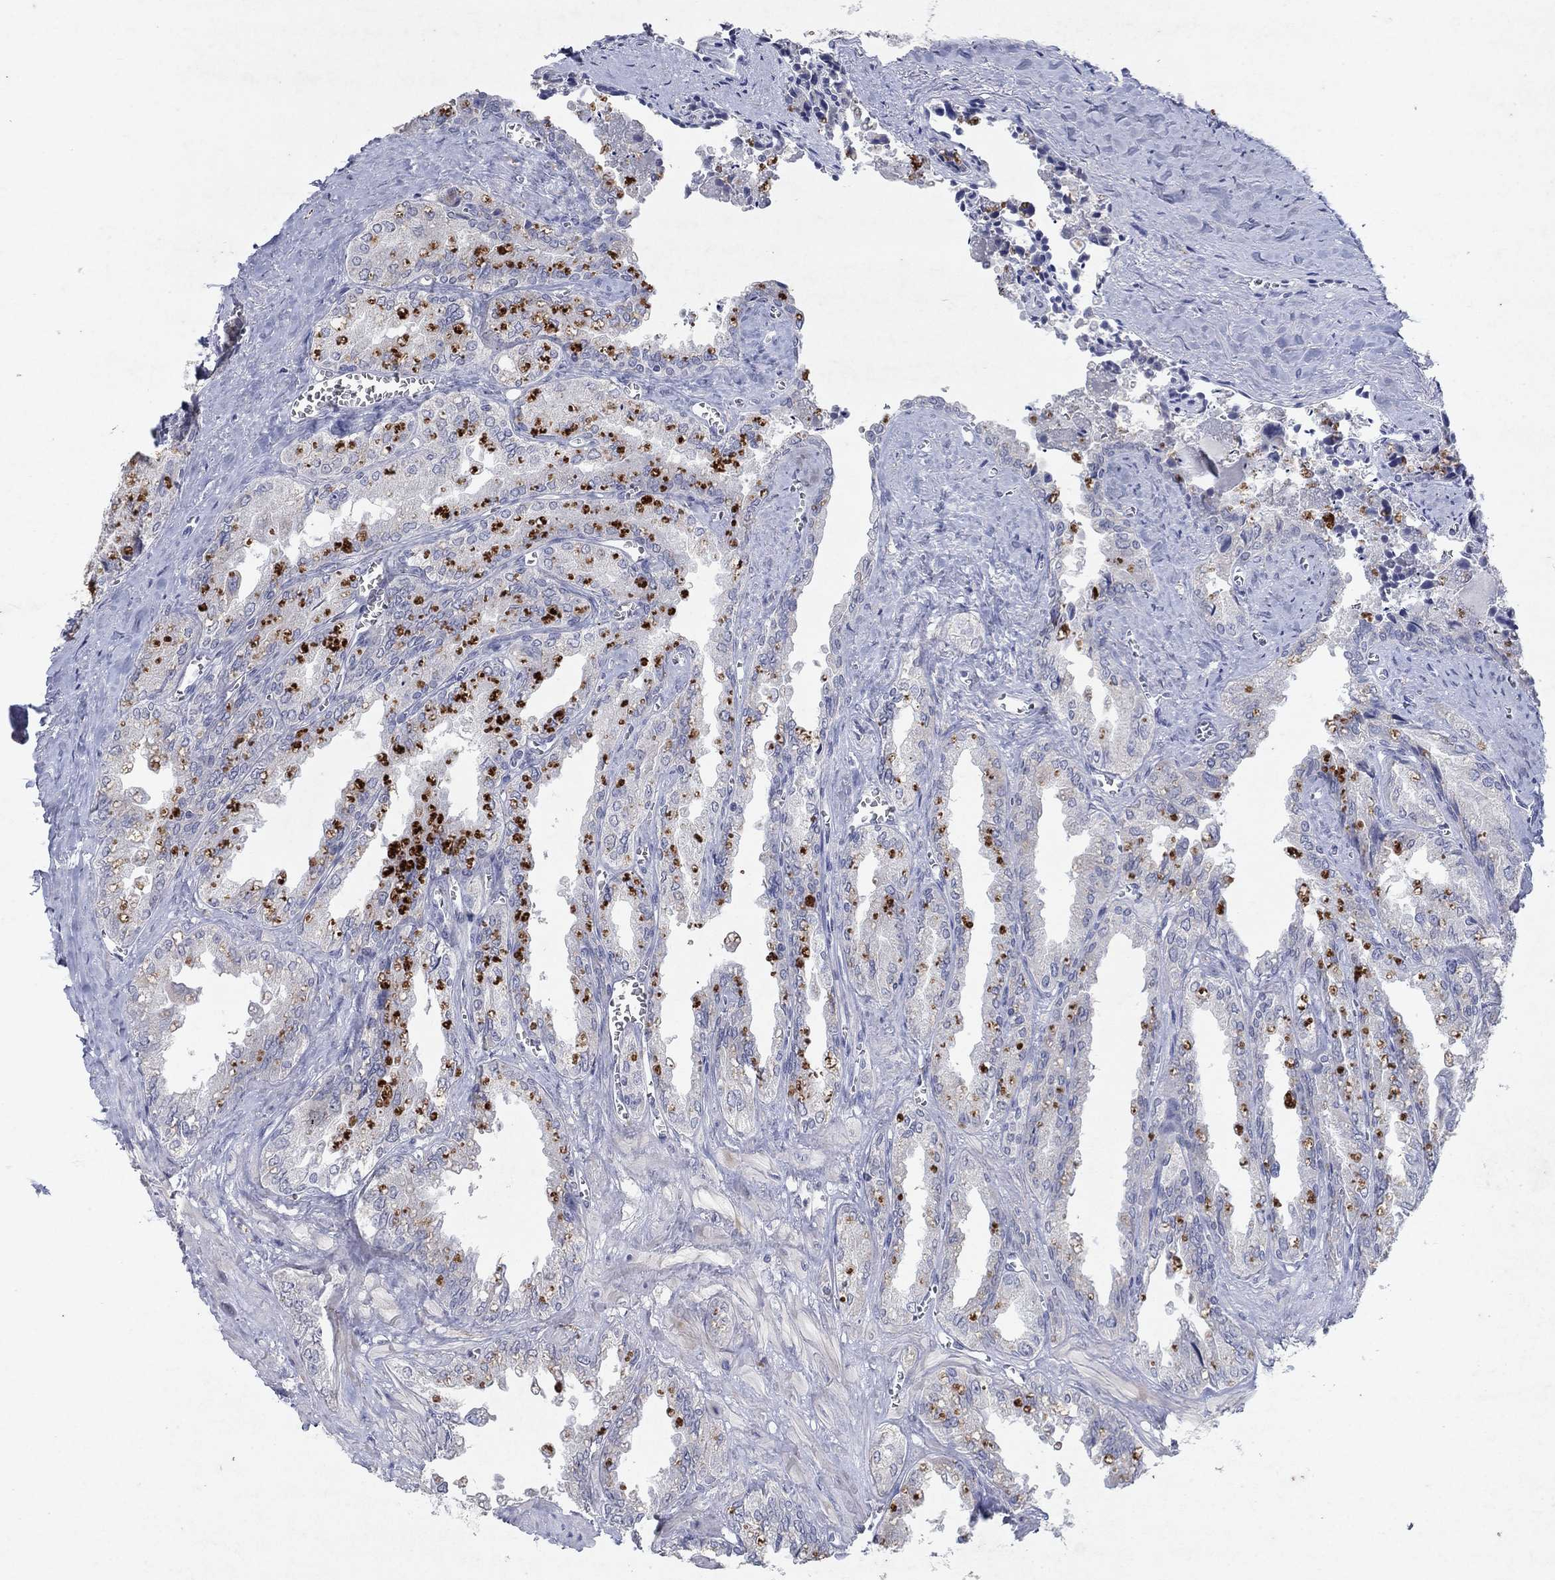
{"staining": {"intensity": "negative", "quantity": "none", "location": "none"}, "tissue": "seminal vesicle", "cell_type": "Glandular cells", "image_type": "normal", "snomed": [{"axis": "morphology", "description": "Normal tissue, NOS"}, {"axis": "topography", "description": "Seminal veicle"}], "caption": "Micrograph shows no protein staining in glandular cells of benign seminal vesicle.", "gene": "KRT40", "patient": {"sex": "male", "age": 67}}